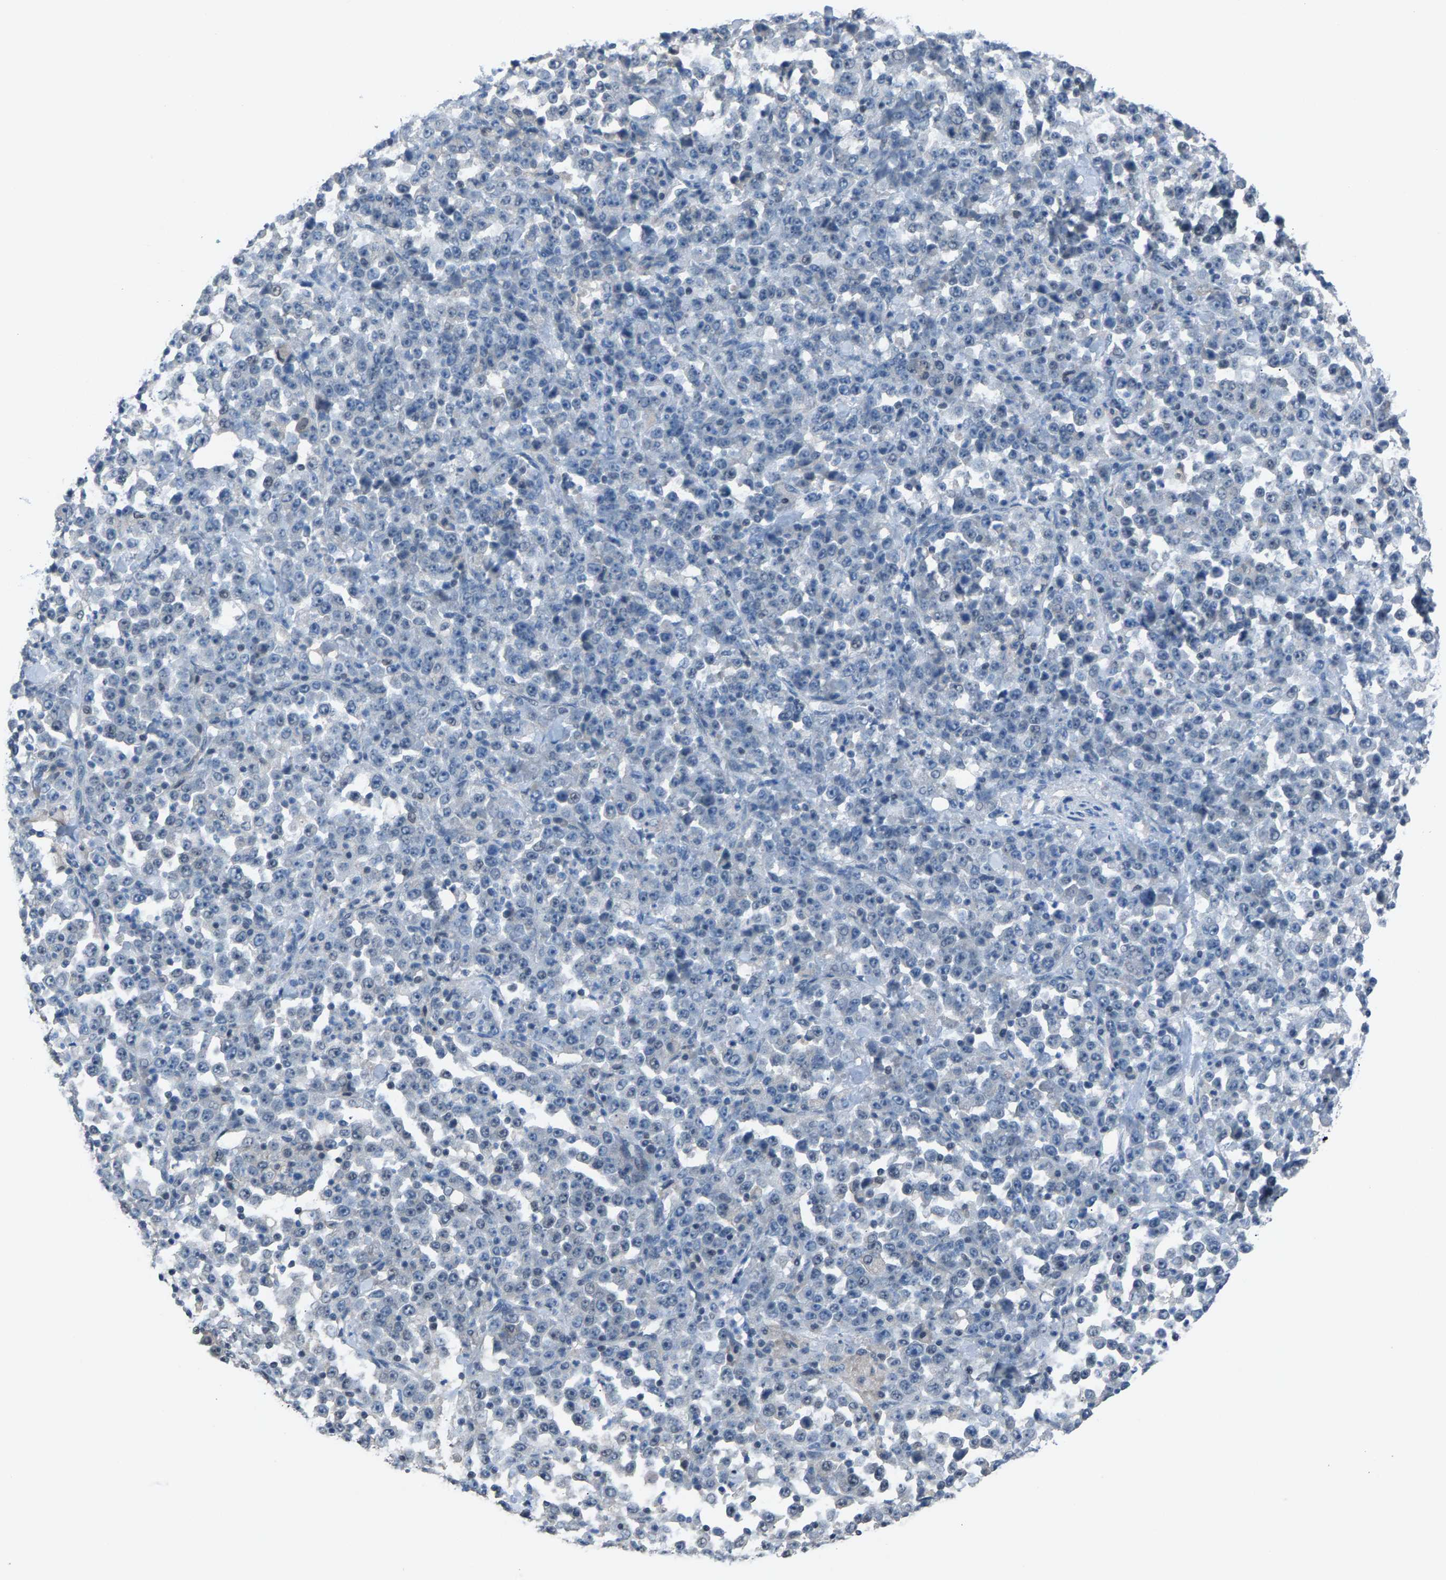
{"staining": {"intensity": "negative", "quantity": "none", "location": "none"}, "tissue": "stomach cancer", "cell_type": "Tumor cells", "image_type": "cancer", "snomed": [{"axis": "morphology", "description": "Normal tissue, NOS"}, {"axis": "morphology", "description": "Adenocarcinoma, NOS"}, {"axis": "topography", "description": "Stomach, upper"}, {"axis": "topography", "description": "Stomach"}], "caption": "An IHC photomicrograph of stomach cancer is shown. There is no staining in tumor cells of stomach cancer.", "gene": "ZNF276", "patient": {"sex": "male", "age": 59}}